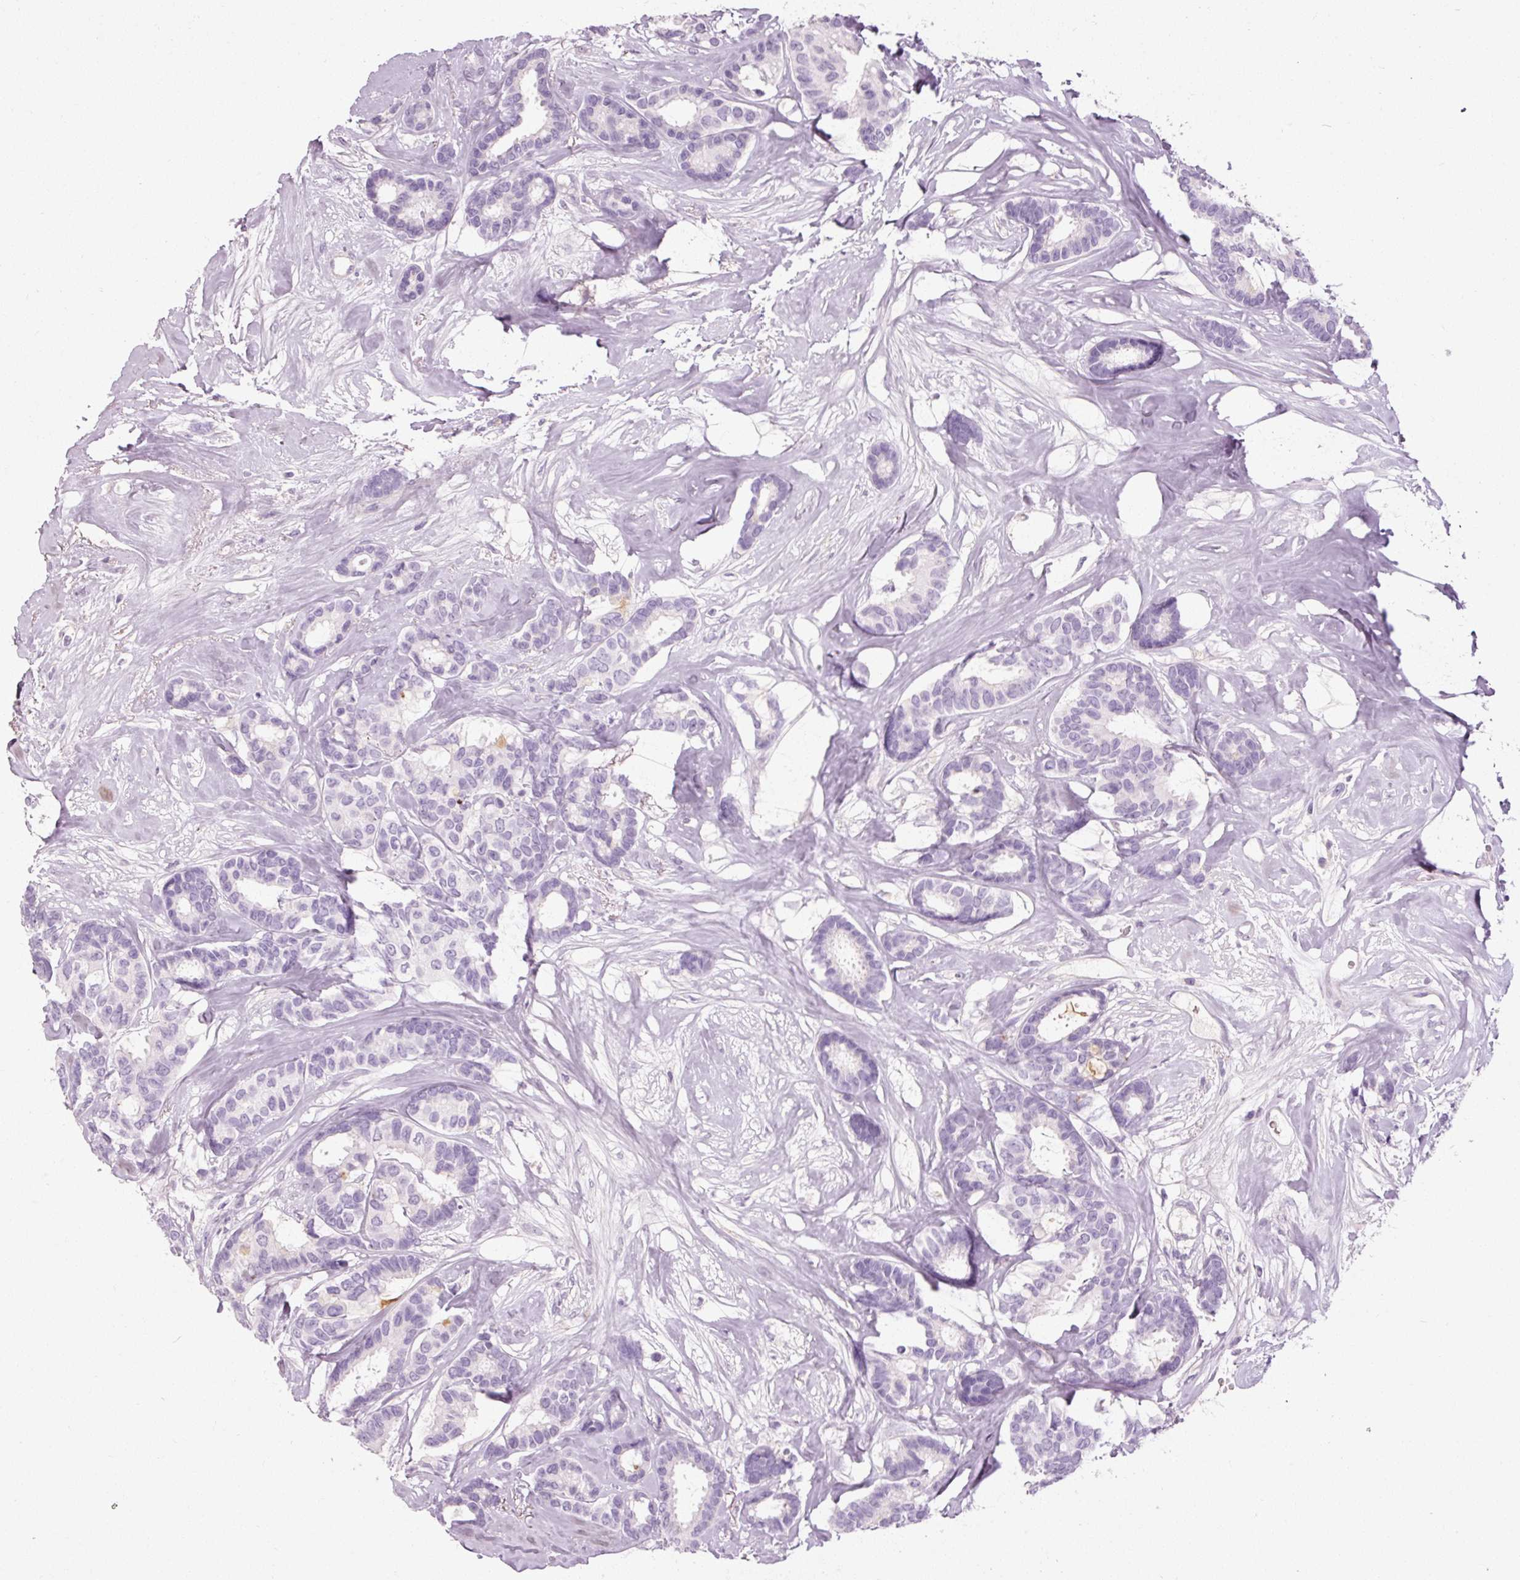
{"staining": {"intensity": "negative", "quantity": "none", "location": "none"}, "tissue": "breast cancer", "cell_type": "Tumor cells", "image_type": "cancer", "snomed": [{"axis": "morphology", "description": "Duct carcinoma"}, {"axis": "topography", "description": "Breast"}], "caption": "An IHC histopathology image of infiltrating ductal carcinoma (breast) is shown. There is no staining in tumor cells of infiltrating ductal carcinoma (breast).", "gene": "MUC5AC", "patient": {"sex": "female", "age": 87}}